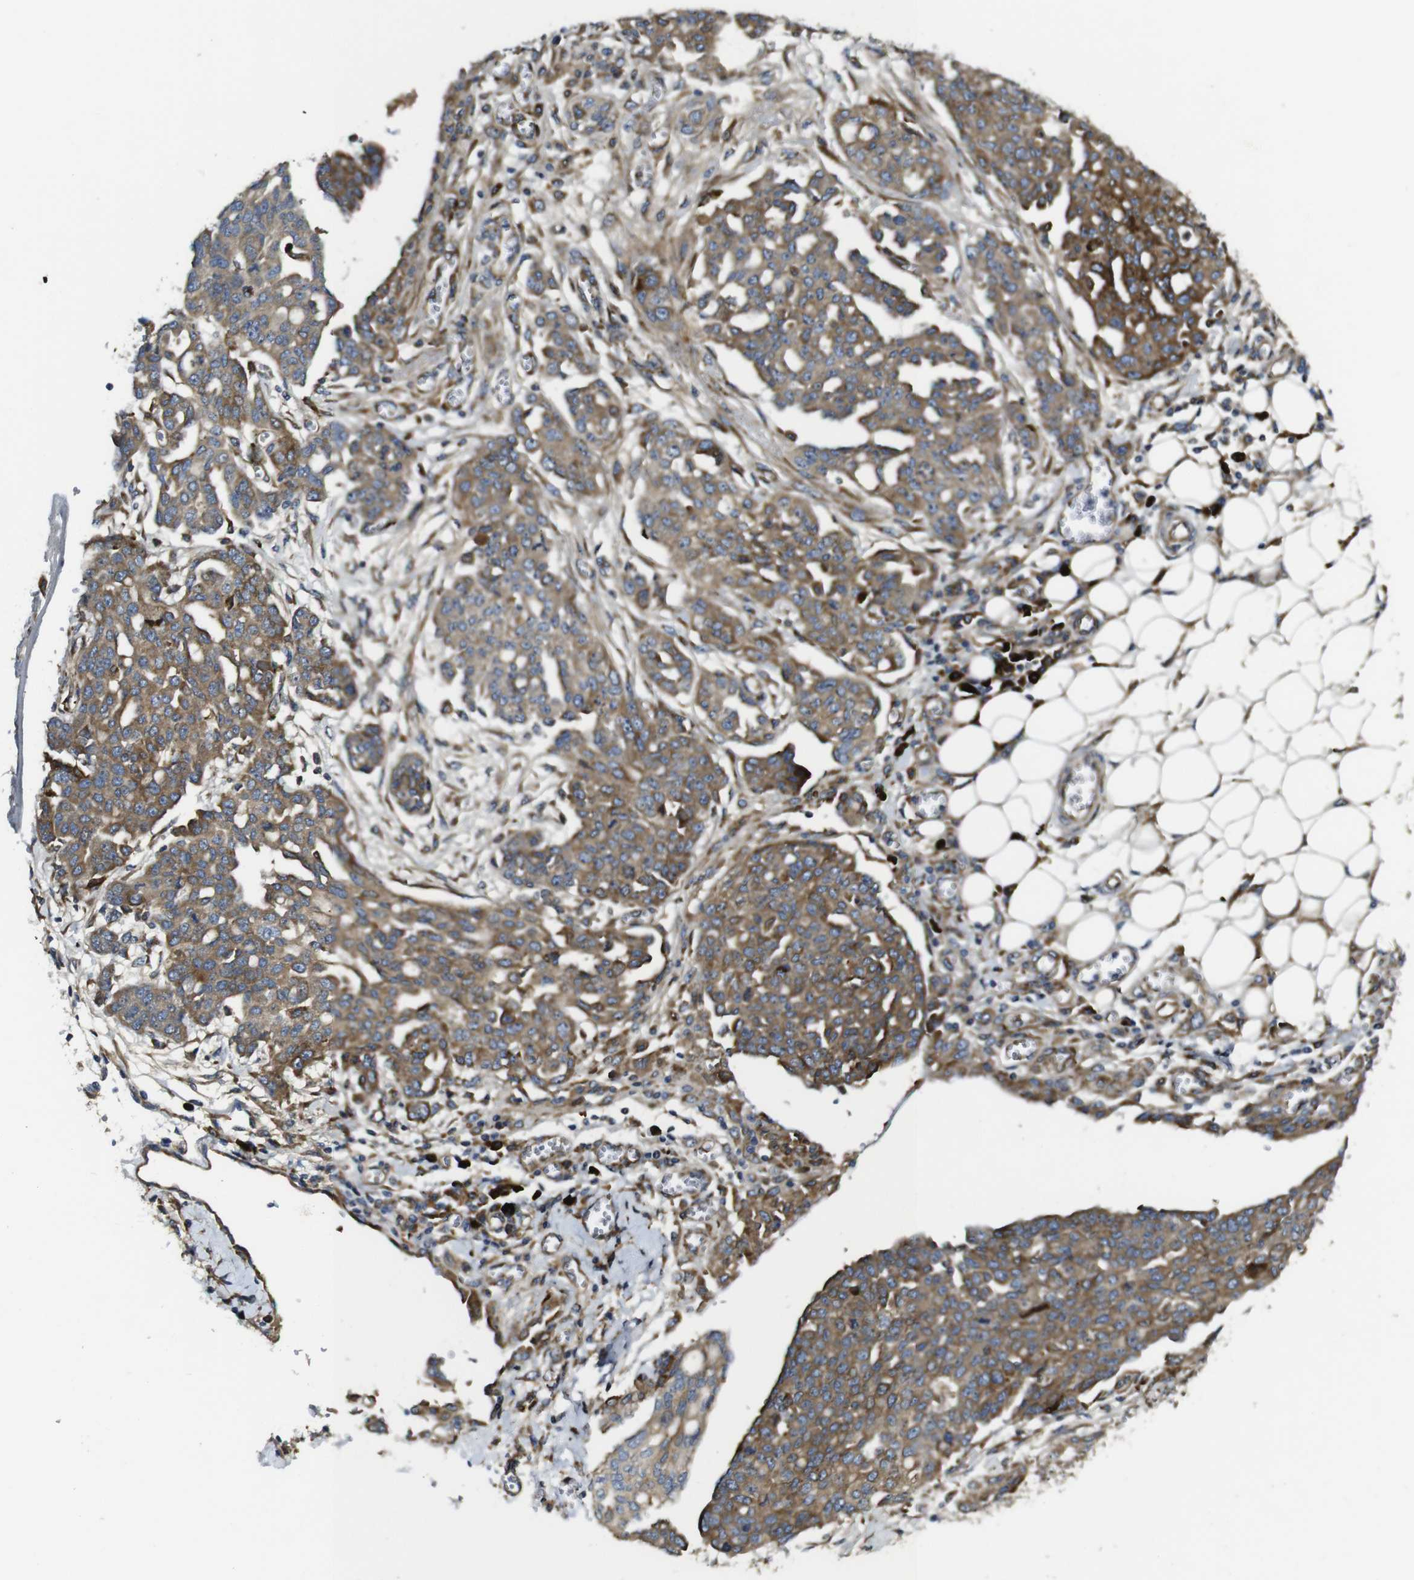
{"staining": {"intensity": "moderate", "quantity": ">75%", "location": "cytoplasmic/membranous"}, "tissue": "ovarian cancer", "cell_type": "Tumor cells", "image_type": "cancer", "snomed": [{"axis": "morphology", "description": "Cystadenocarcinoma, serous, NOS"}, {"axis": "topography", "description": "Soft tissue"}, {"axis": "topography", "description": "Ovary"}], "caption": "DAB (3,3'-diaminobenzidine) immunohistochemical staining of ovarian serous cystadenocarcinoma displays moderate cytoplasmic/membranous protein staining in about >75% of tumor cells.", "gene": "UBE2G2", "patient": {"sex": "female", "age": 57}}